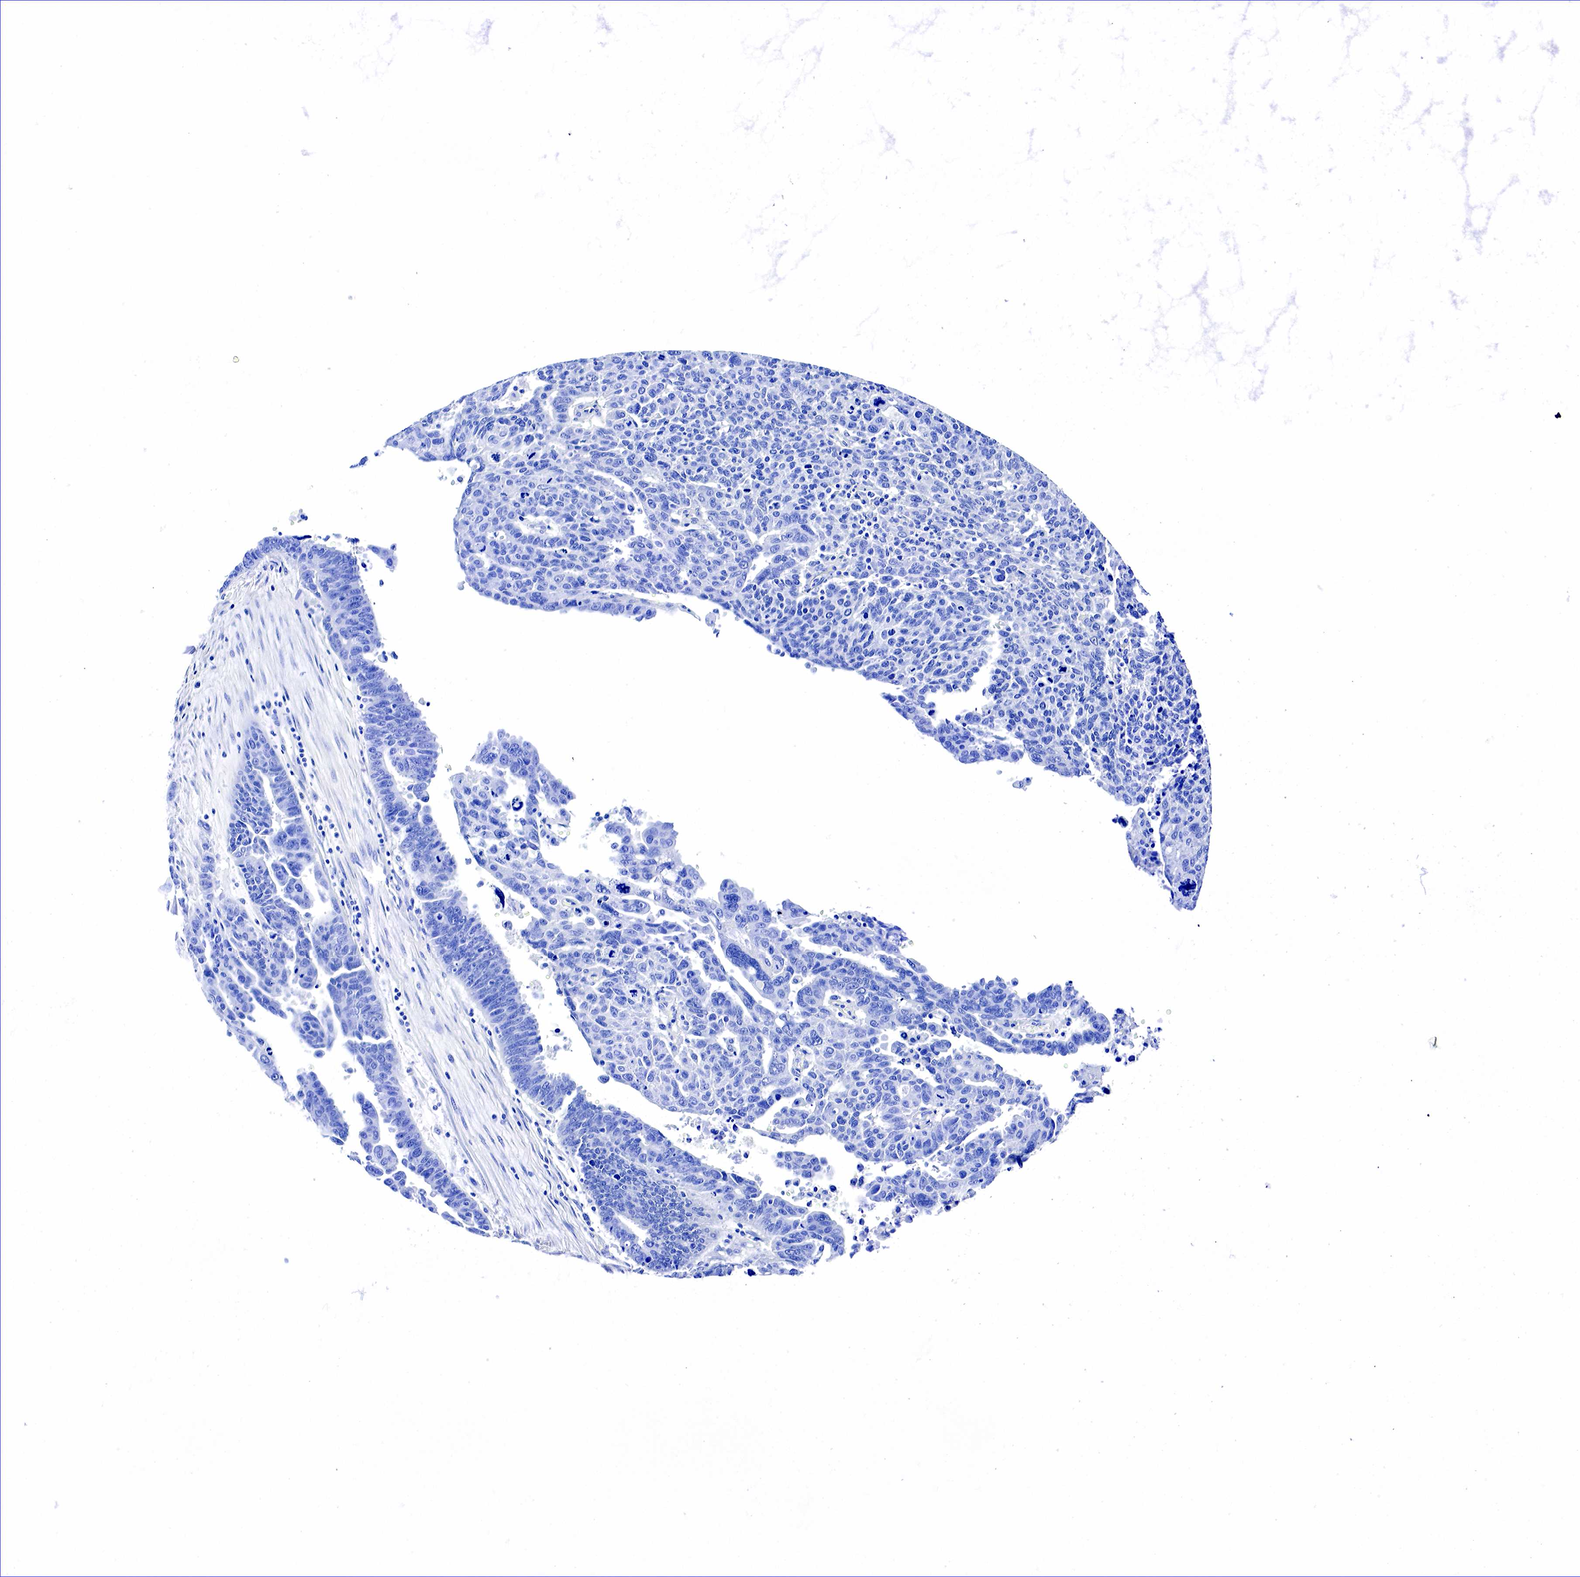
{"staining": {"intensity": "negative", "quantity": "none", "location": "none"}, "tissue": "ovarian cancer", "cell_type": "Tumor cells", "image_type": "cancer", "snomed": [{"axis": "morphology", "description": "Carcinoma, endometroid"}, {"axis": "morphology", "description": "Cystadenocarcinoma, serous, NOS"}, {"axis": "topography", "description": "Ovary"}], "caption": "This is a micrograph of immunohistochemistry (IHC) staining of ovarian serous cystadenocarcinoma, which shows no staining in tumor cells.", "gene": "GAST", "patient": {"sex": "female", "age": 45}}